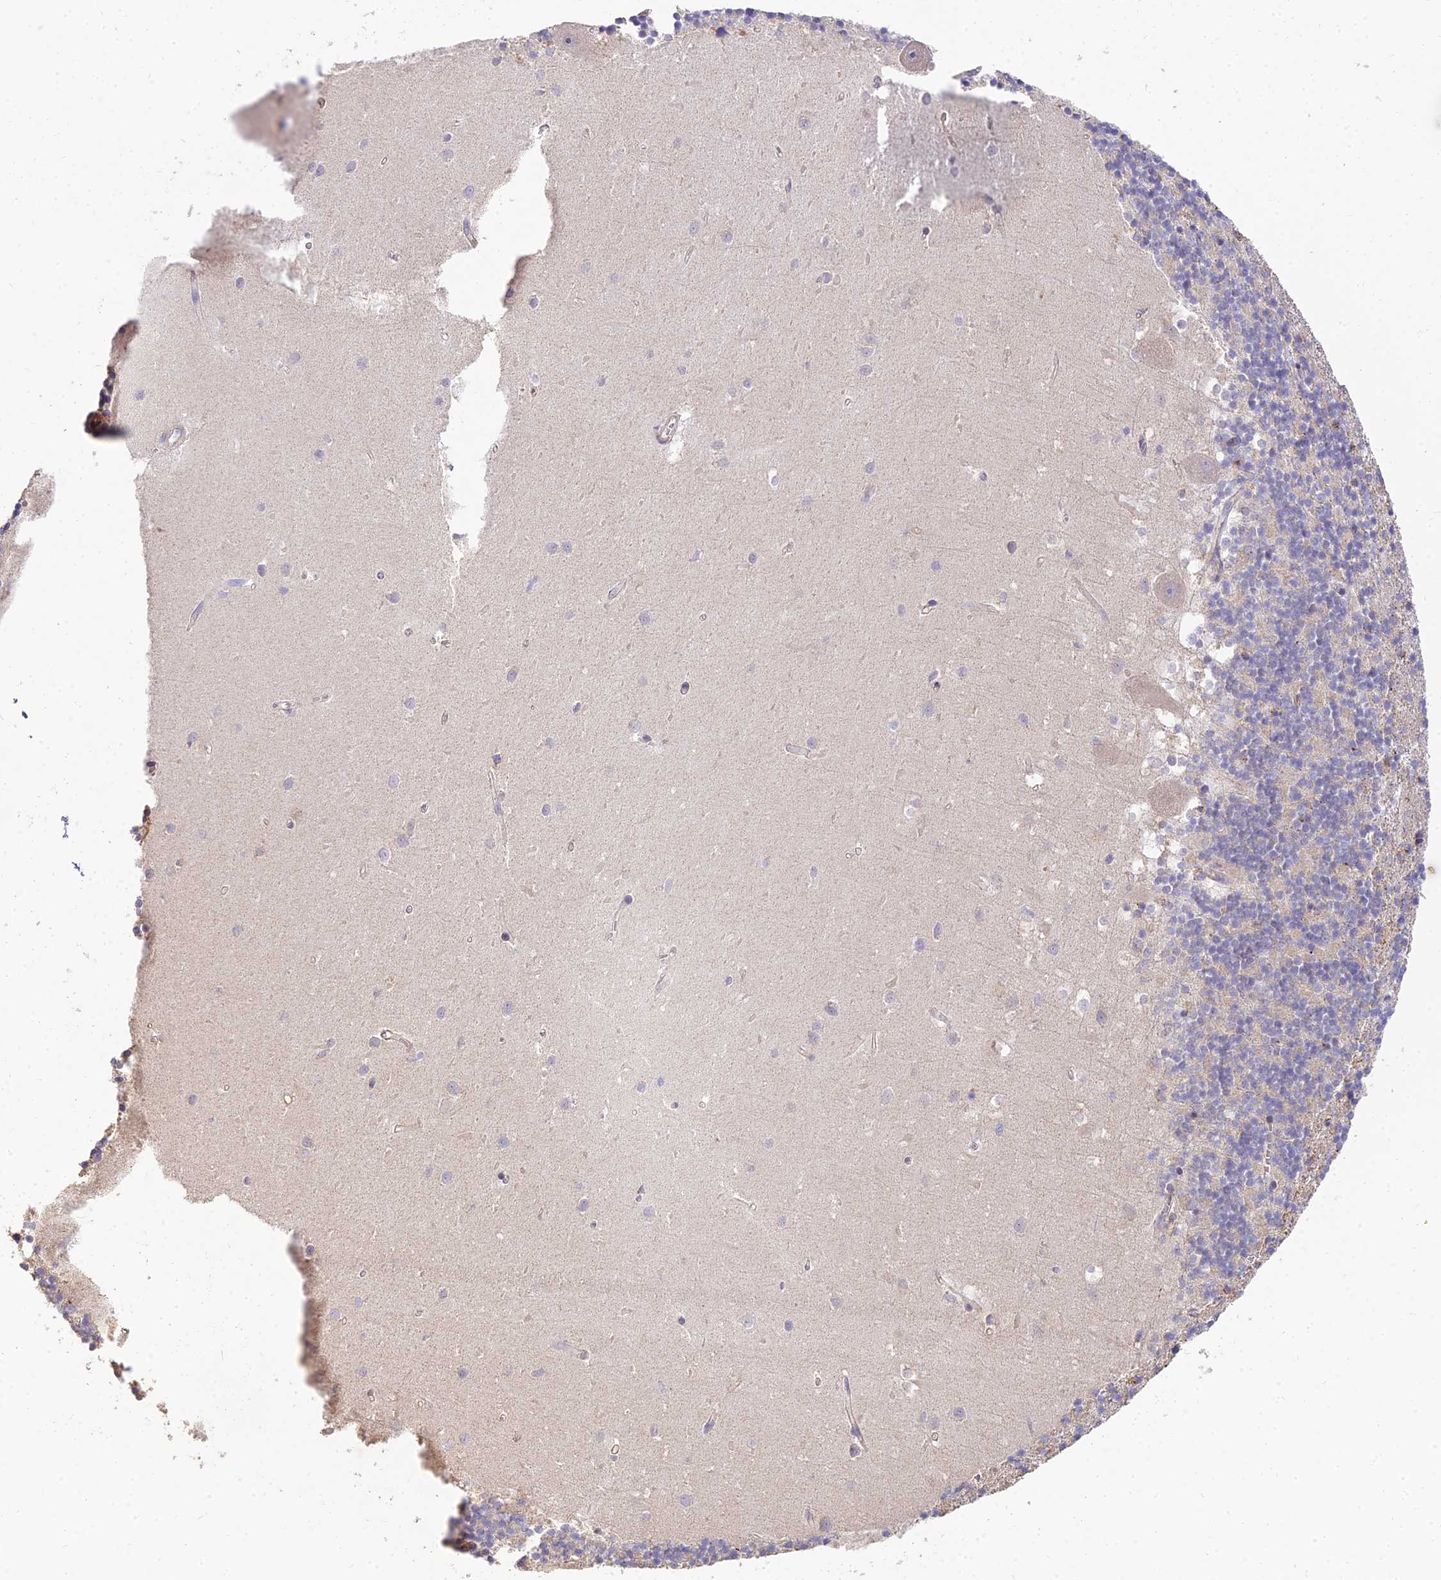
{"staining": {"intensity": "weak", "quantity": "<25%", "location": "cytoplasmic/membranous"}, "tissue": "cerebellum", "cell_type": "Cells in granular layer", "image_type": "normal", "snomed": [{"axis": "morphology", "description": "Normal tissue, NOS"}, {"axis": "topography", "description": "Cerebellum"}], "caption": "Image shows no significant protein positivity in cells in granular layer of unremarkable cerebellum.", "gene": "ARL8A", "patient": {"sex": "male", "age": 54}}